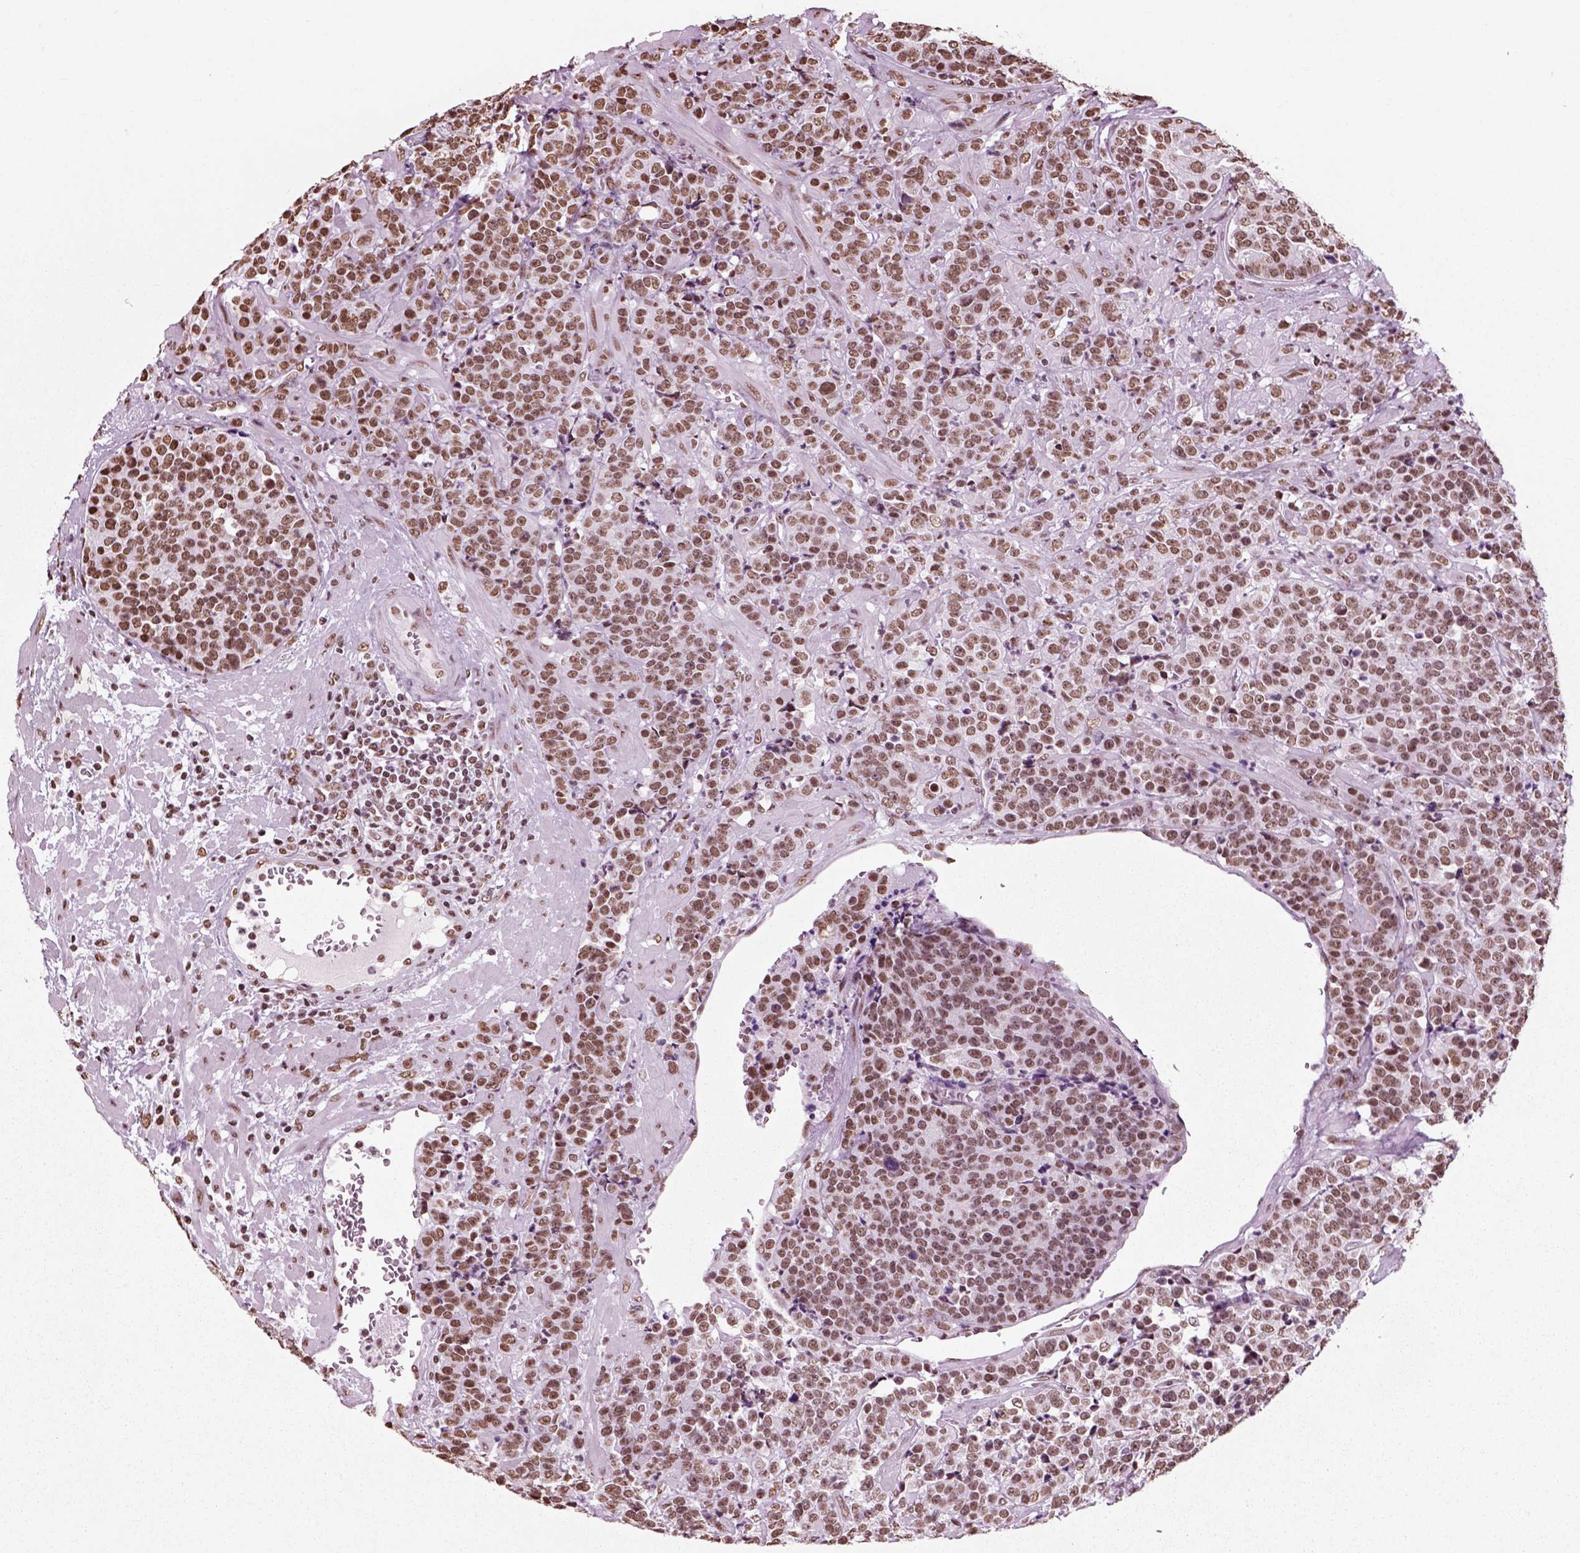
{"staining": {"intensity": "moderate", "quantity": ">75%", "location": "nuclear"}, "tissue": "prostate cancer", "cell_type": "Tumor cells", "image_type": "cancer", "snomed": [{"axis": "morphology", "description": "Adenocarcinoma, NOS"}, {"axis": "topography", "description": "Prostate"}], "caption": "Brown immunohistochemical staining in human adenocarcinoma (prostate) shows moderate nuclear expression in about >75% of tumor cells. (IHC, brightfield microscopy, high magnification).", "gene": "POLR1H", "patient": {"sex": "male", "age": 67}}